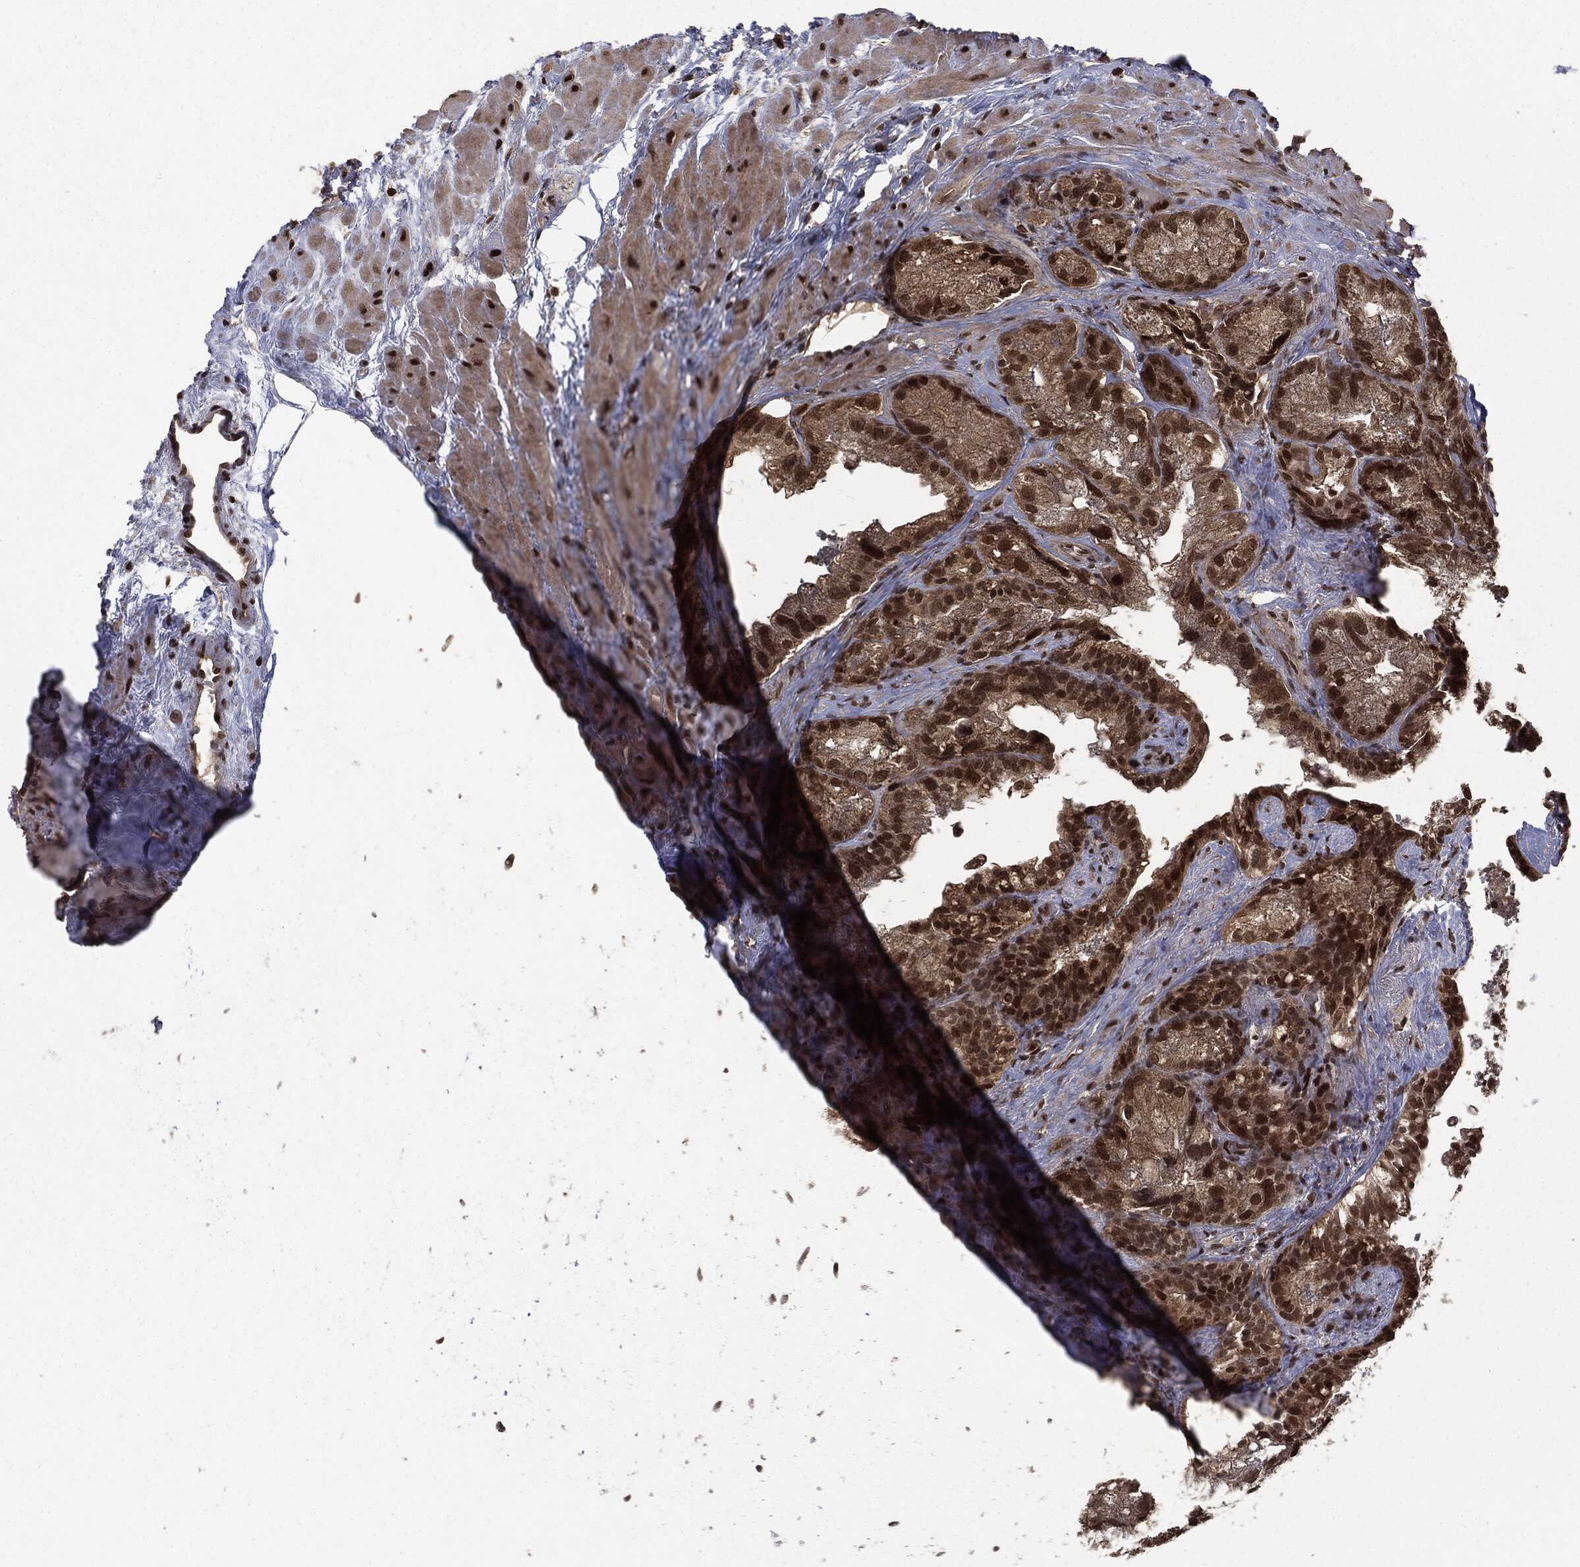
{"staining": {"intensity": "strong", "quantity": ">75%", "location": "cytoplasmic/membranous,nuclear"}, "tissue": "seminal vesicle", "cell_type": "Glandular cells", "image_type": "normal", "snomed": [{"axis": "morphology", "description": "Normal tissue, NOS"}, {"axis": "topography", "description": "Seminal veicle"}], "caption": "Strong cytoplasmic/membranous,nuclear expression for a protein is identified in approximately >75% of glandular cells of normal seminal vesicle using IHC.", "gene": "CTDP1", "patient": {"sex": "male", "age": 72}}